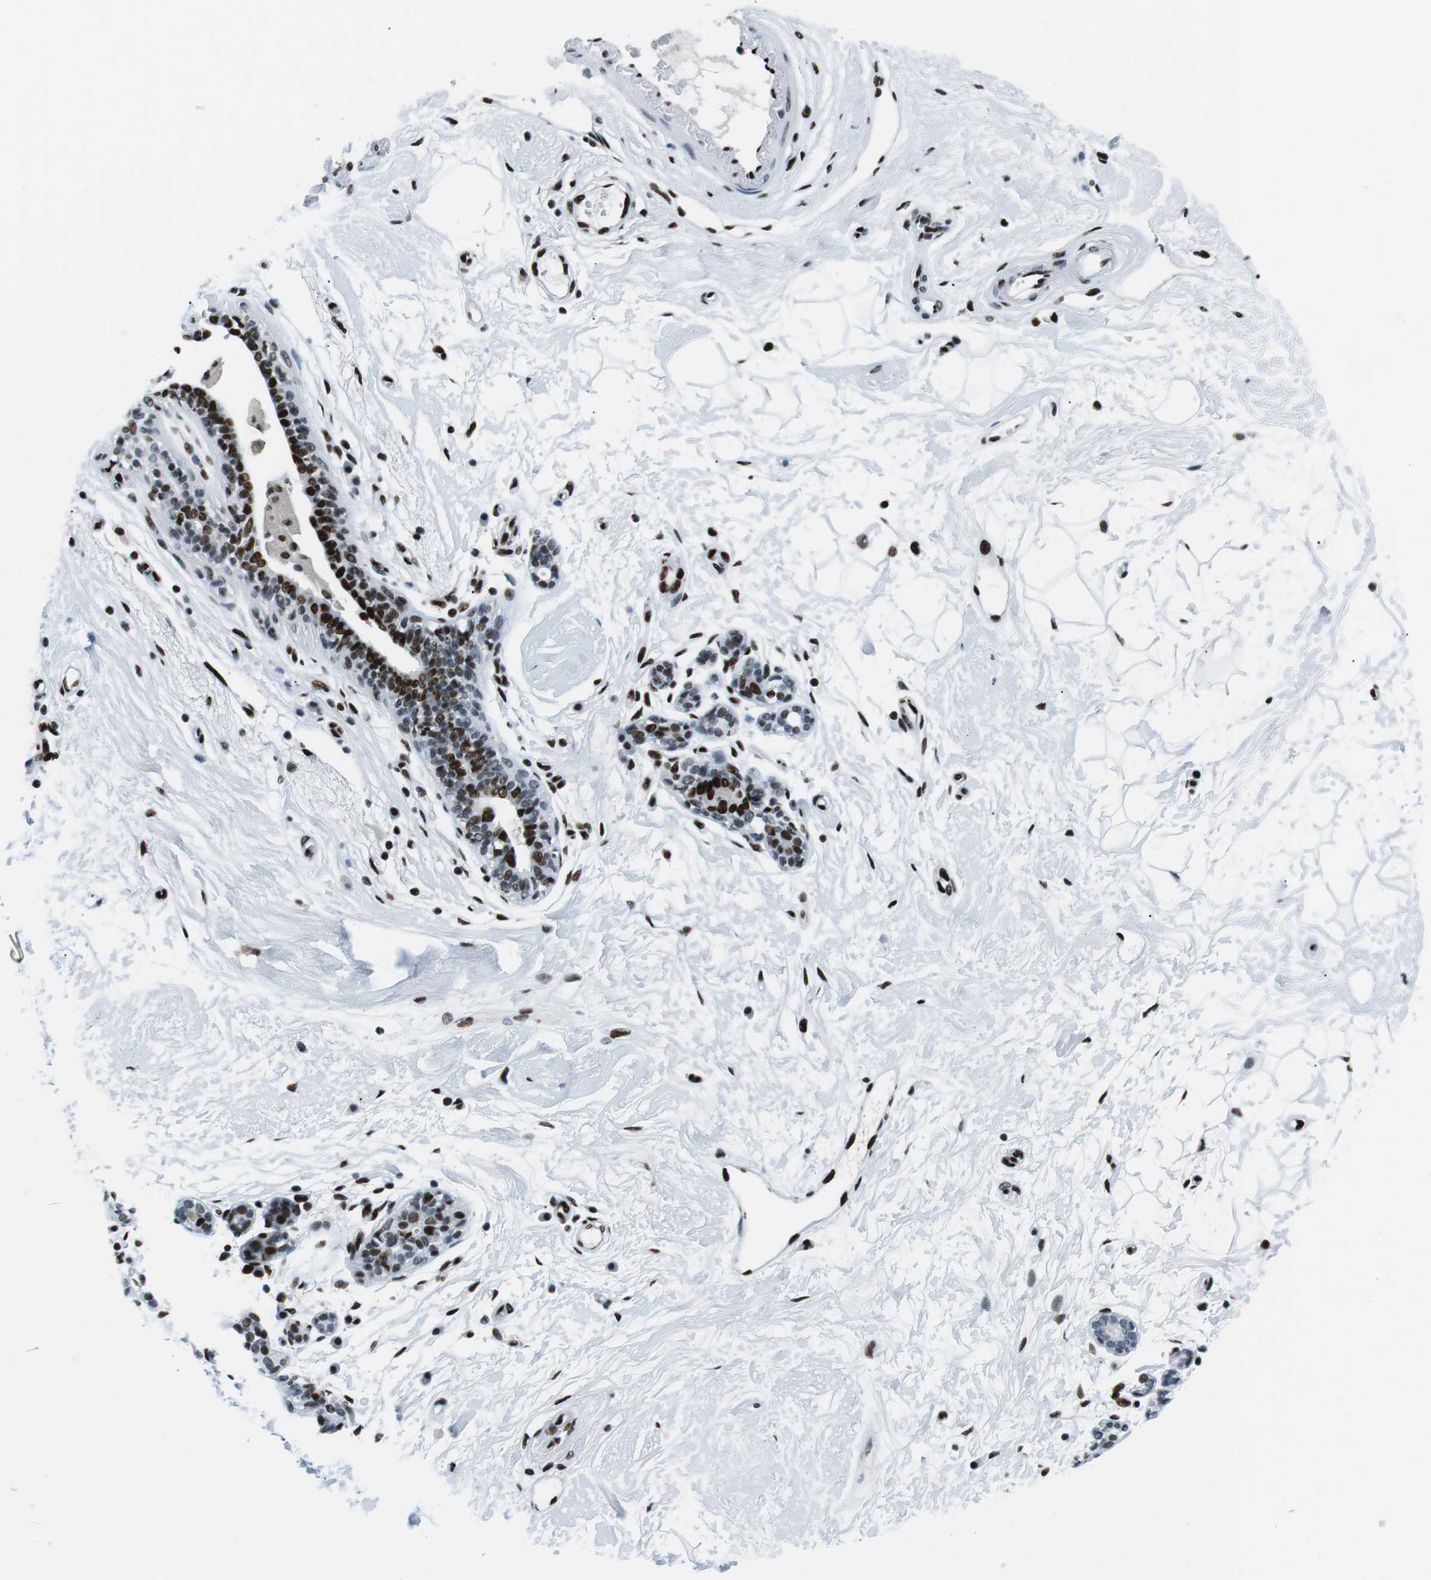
{"staining": {"intensity": "strong", "quantity": ">75%", "location": "nuclear"}, "tissue": "breast", "cell_type": "Adipocytes", "image_type": "normal", "snomed": [{"axis": "morphology", "description": "Normal tissue, NOS"}, {"axis": "morphology", "description": "Lobular carcinoma"}, {"axis": "topography", "description": "Breast"}], "caption": "Breast stained with DAB immunohistochemistry (IHC) exhibits high levels of strong nuclear positivity in about >75% of adipocytes.", "gene": "PML", "patient": {"sex": "female", "age": 59}}